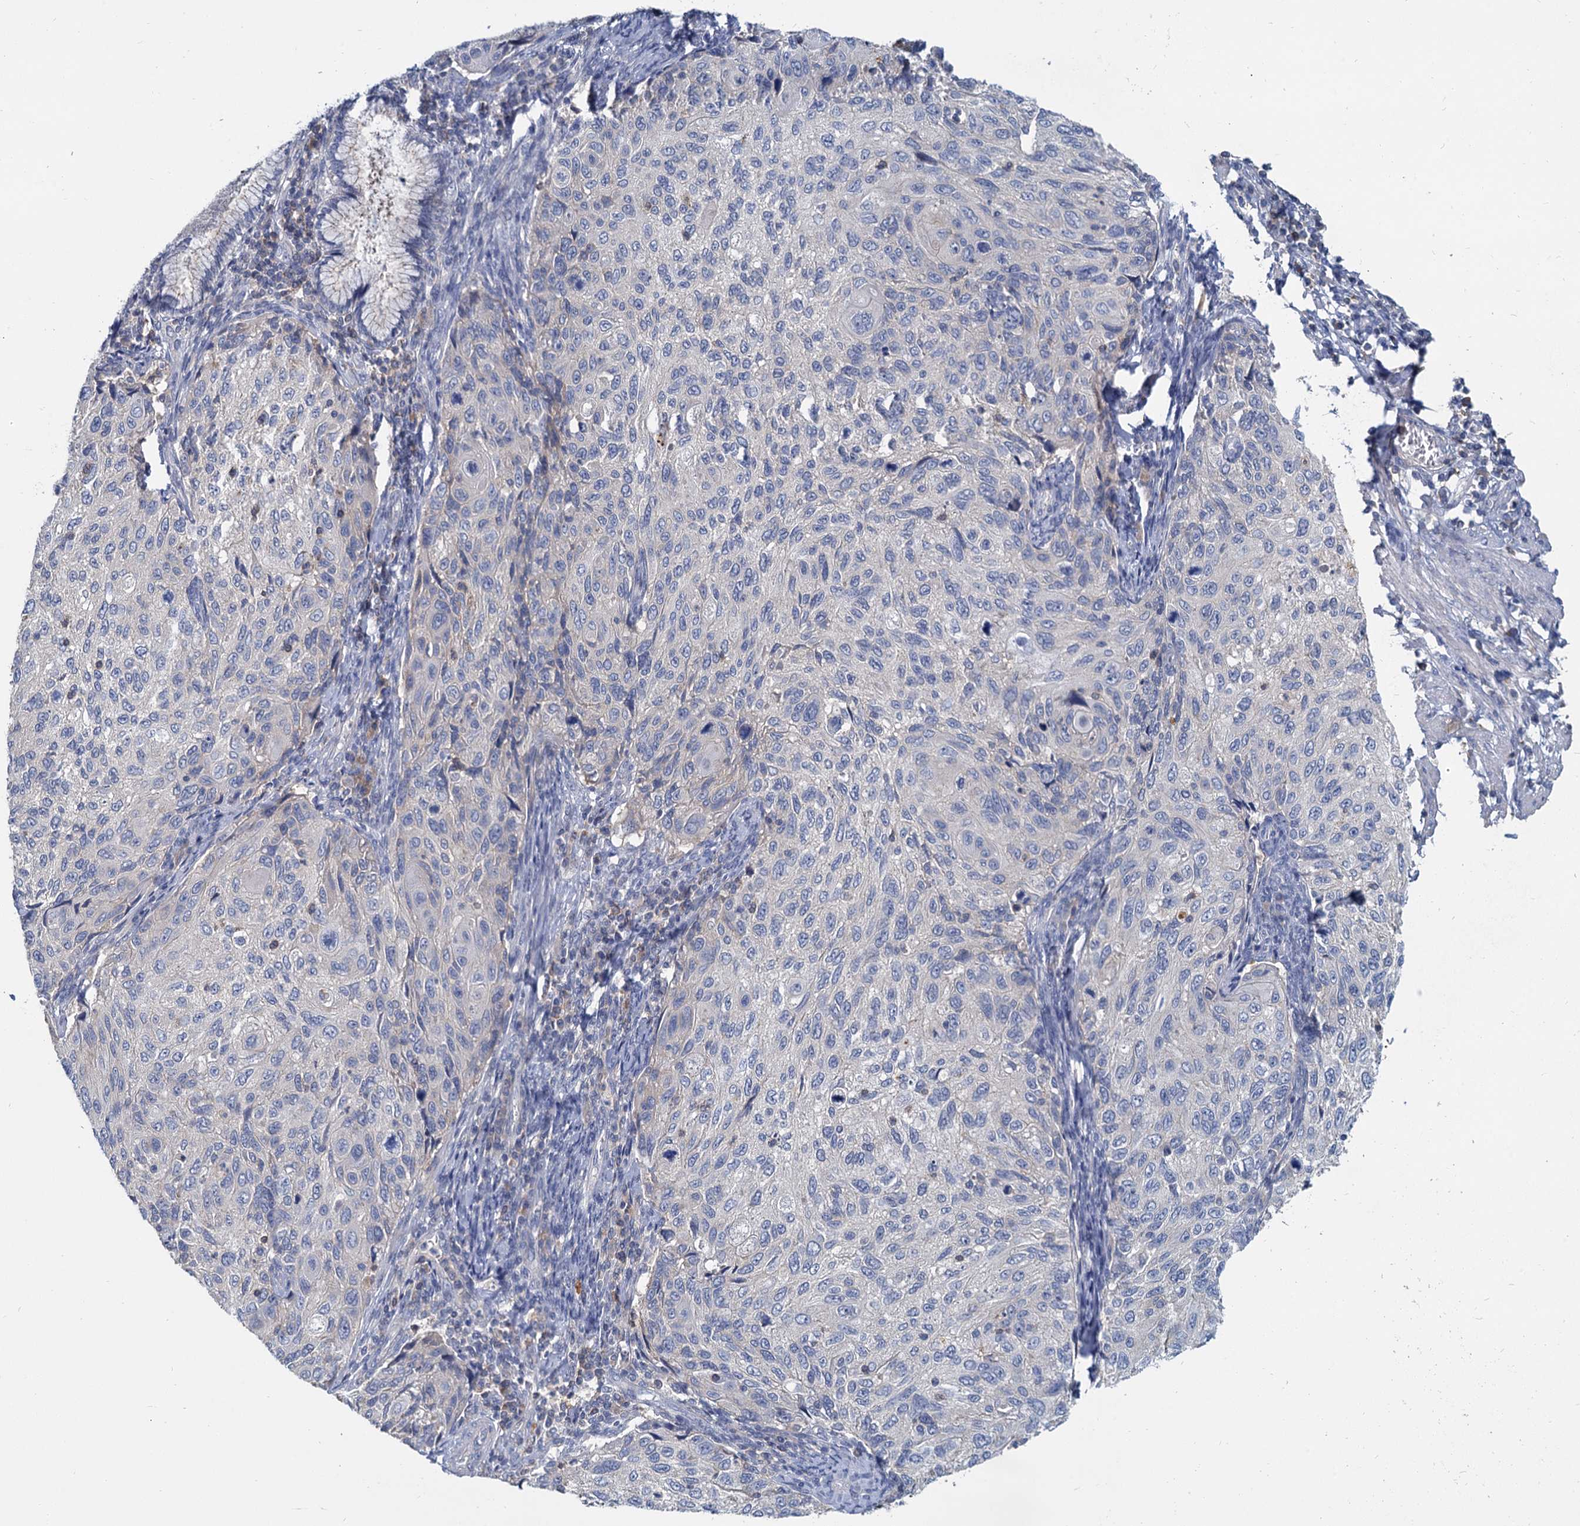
{"staining": {"intensity": "negative", "quantity": "none", "location": "none"}, "tissue": "cervical cancer", "cell_type": "Tumor cells", "image_type": "cancer", "snomed": [{"axis": "morphology", "description": "Squamous cell carcinoma, NOS"}, {"axis": "topography", "description": "Cervix"}], "caption": "This is a photomicrograph of immunohistochemistry (IHC) staining of cervical cancer, which shows no staining in tumor cells.", "gene": "ACSM3", "patient": {"sex": "female", "age": 70}}